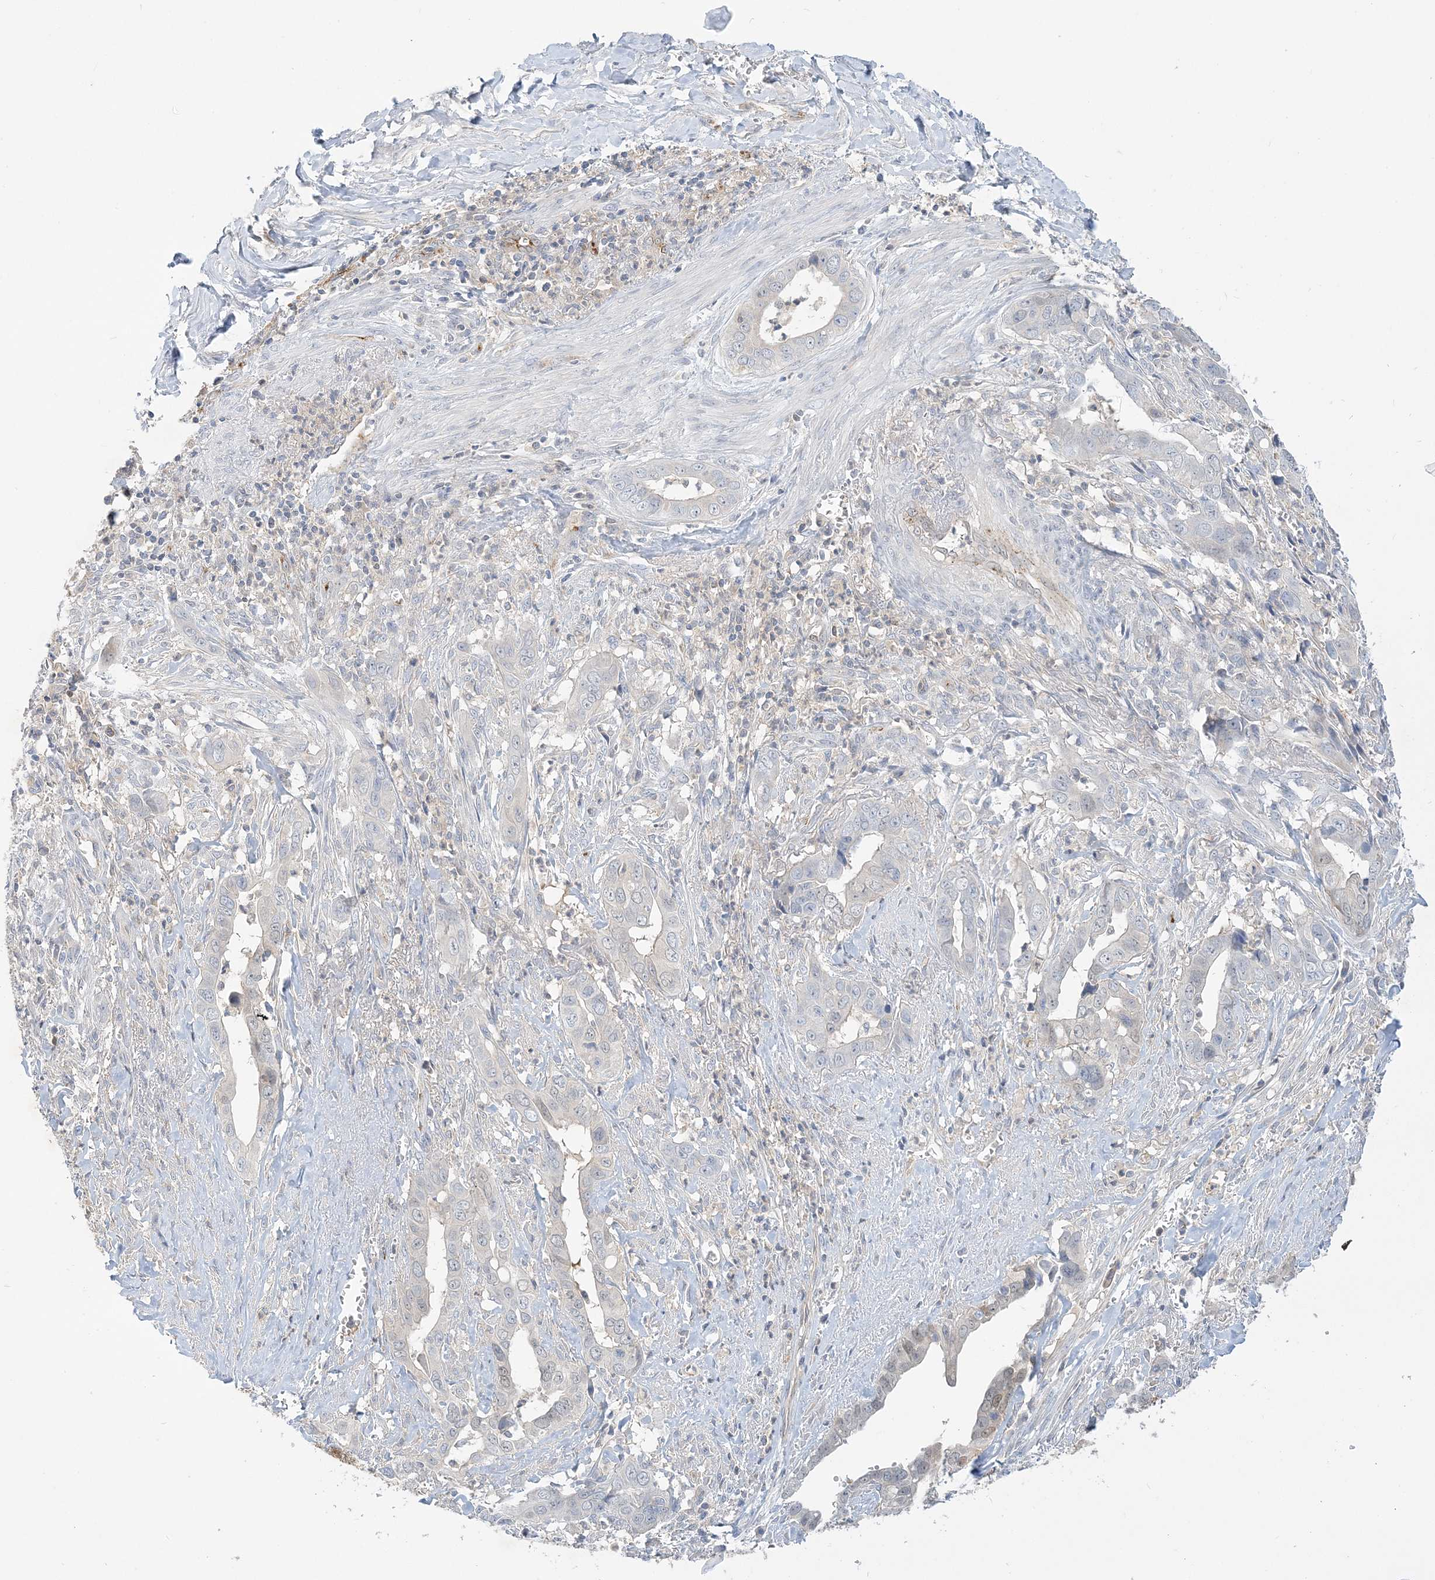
{"staining": {"intensity": "negative", "quantity": "none", "location": "none"}, "tissue": "liver cancer", "cell_type": "Tumor cells", "image_type": "cancer", "snomed": [{"axis": "morphology", "description": "Cholangiocarcinoma"}, {"axis": "topography", "description": "Liver"}], "caption": "Liver cholangiocarcinoma stained for a protein using IHC reveals no expression tumor cells.", "gene": "INPP1", "patient": {"sex": "female", "age": 79}}